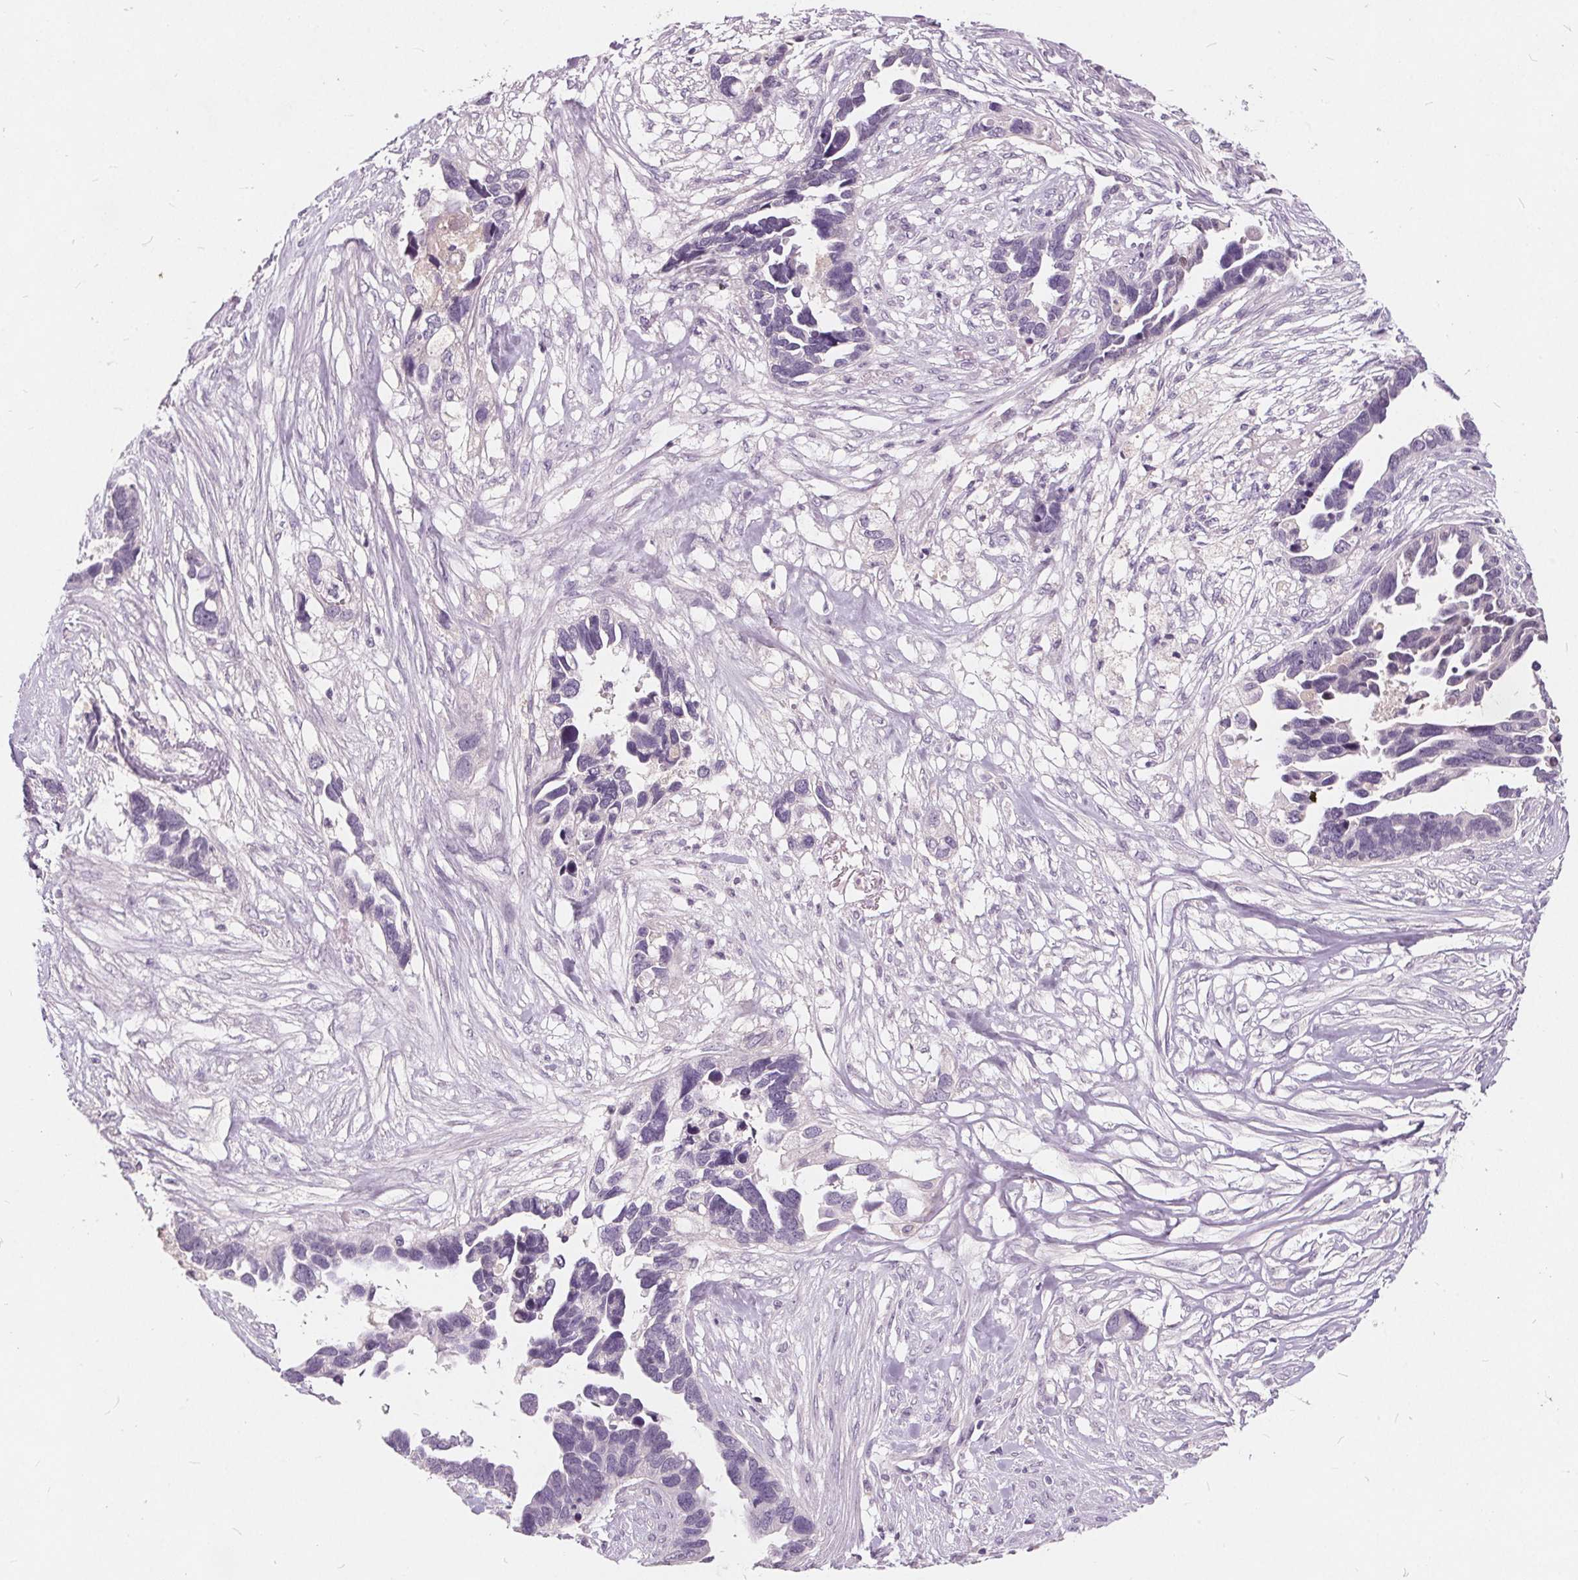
{"staining": {"intensity": "negative", "quantity": "none", "location": "none"}, "tissue": "ovarian cancer", "cell_type": "Tumor cells", "image_type": "cancer", "snomed": [{"axis": "morphology", "description": "Cystadenocarcinoma, serous, NOS"}, {"axis": "topography", "description": "Ovary"}], "caption": "Histopathology image shows no significant protein positivity in tumor cells of ovarian cancer (serous cystadenocarcinoma).", "gene": "PLA2G2E", "patient": {"sex": "female", "age": 54}}